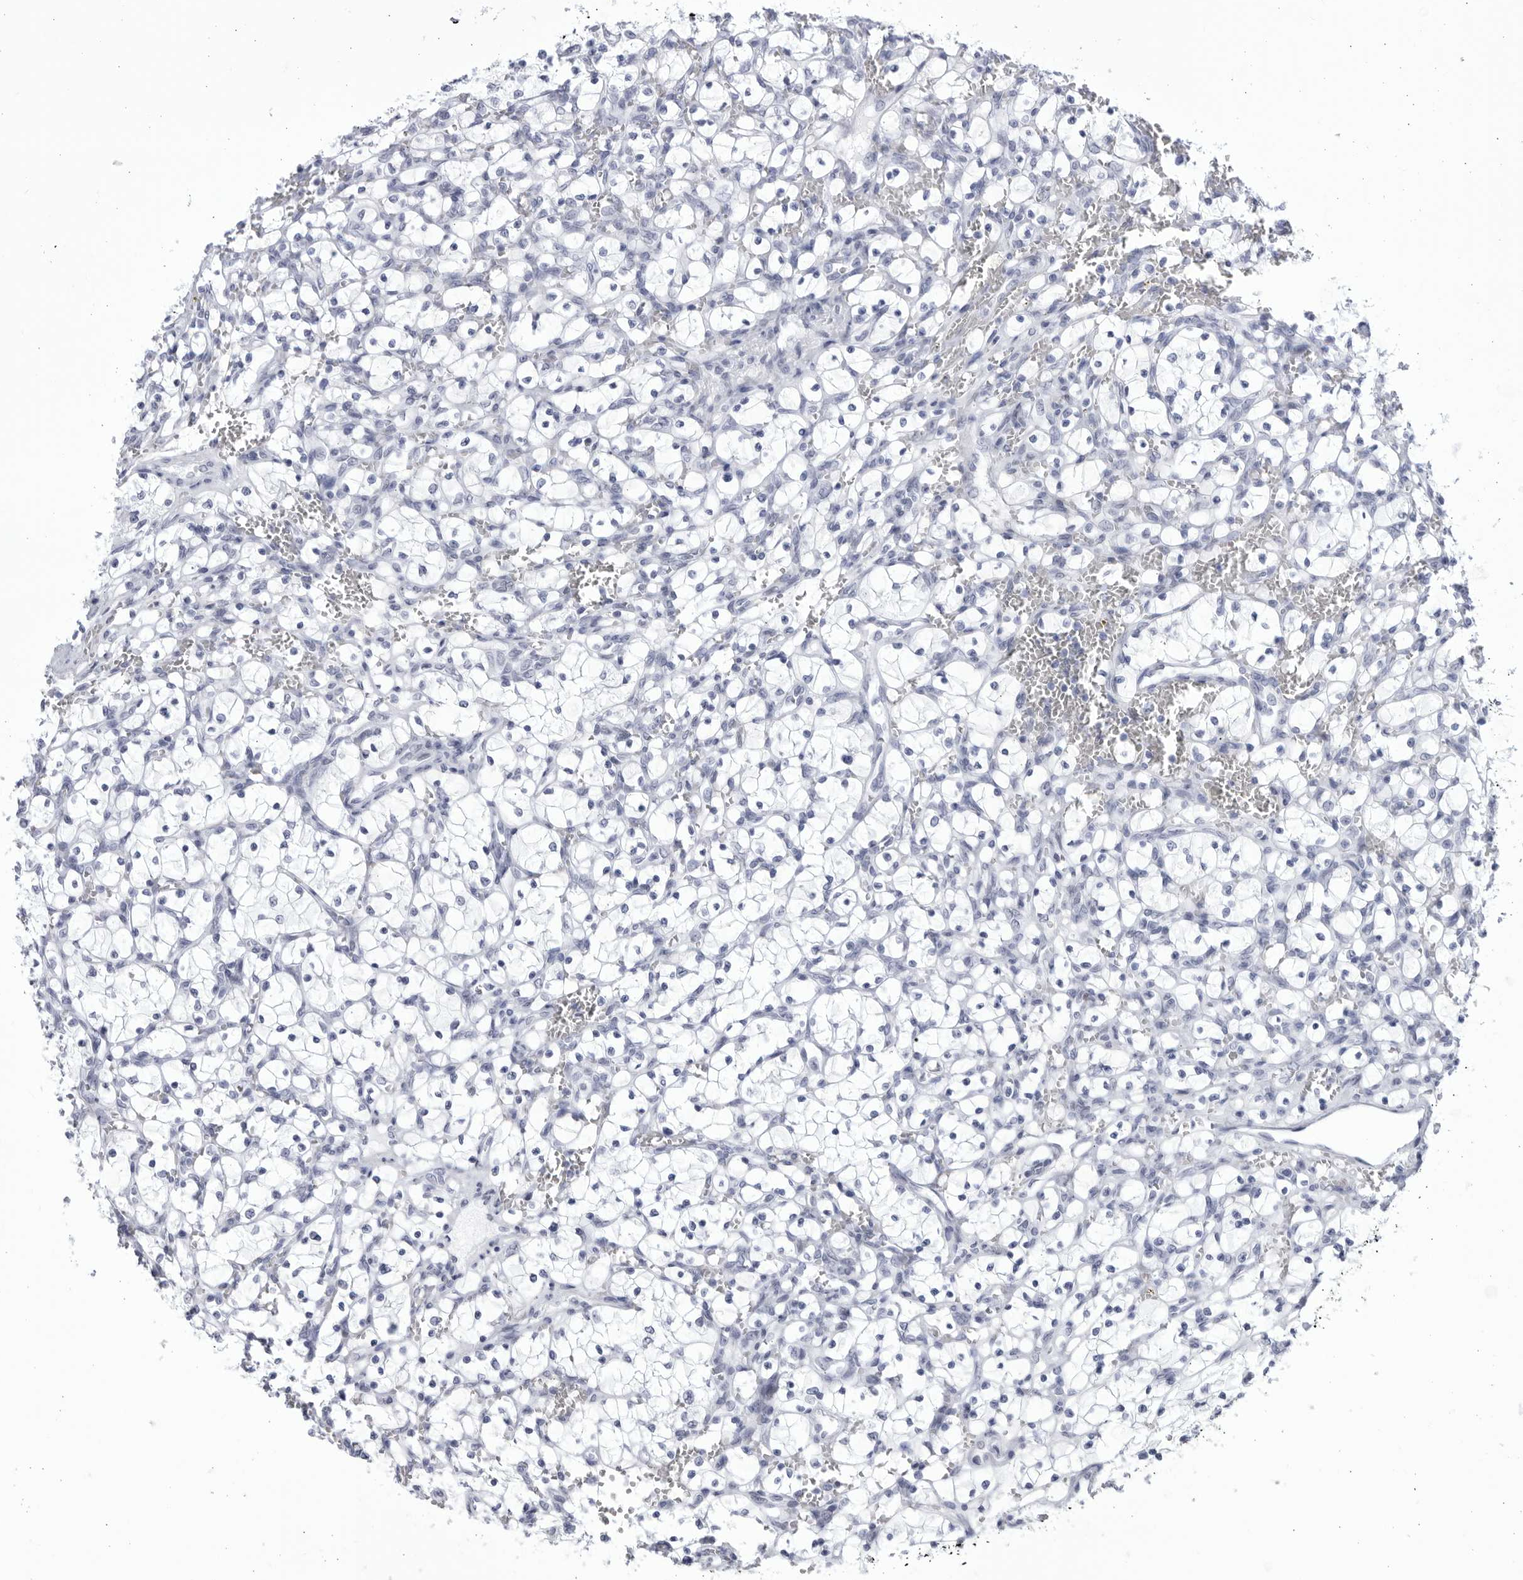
{"staining": {"intensity": "negative", "quantity": "none", "location": "none"}, "tissue": "renal cancer", "cell_type": "Tumor cells", "image_type": "cancer", "snomed": [{"axis": "morphology", "description": "Adenocarcinoma, NOS"}, {"axis": "topography", "description": "Kidney"}], "caption": "The micrograph exhibits no staining of tumor cells in adenocarcinoma (renal). Brightfield microscopy of IHC stained with DAB (brown) and hematoxylin (blue), captured at high magnification.", "gene": "CCDC181", "patient": {"sex": "female", "age": 69}}